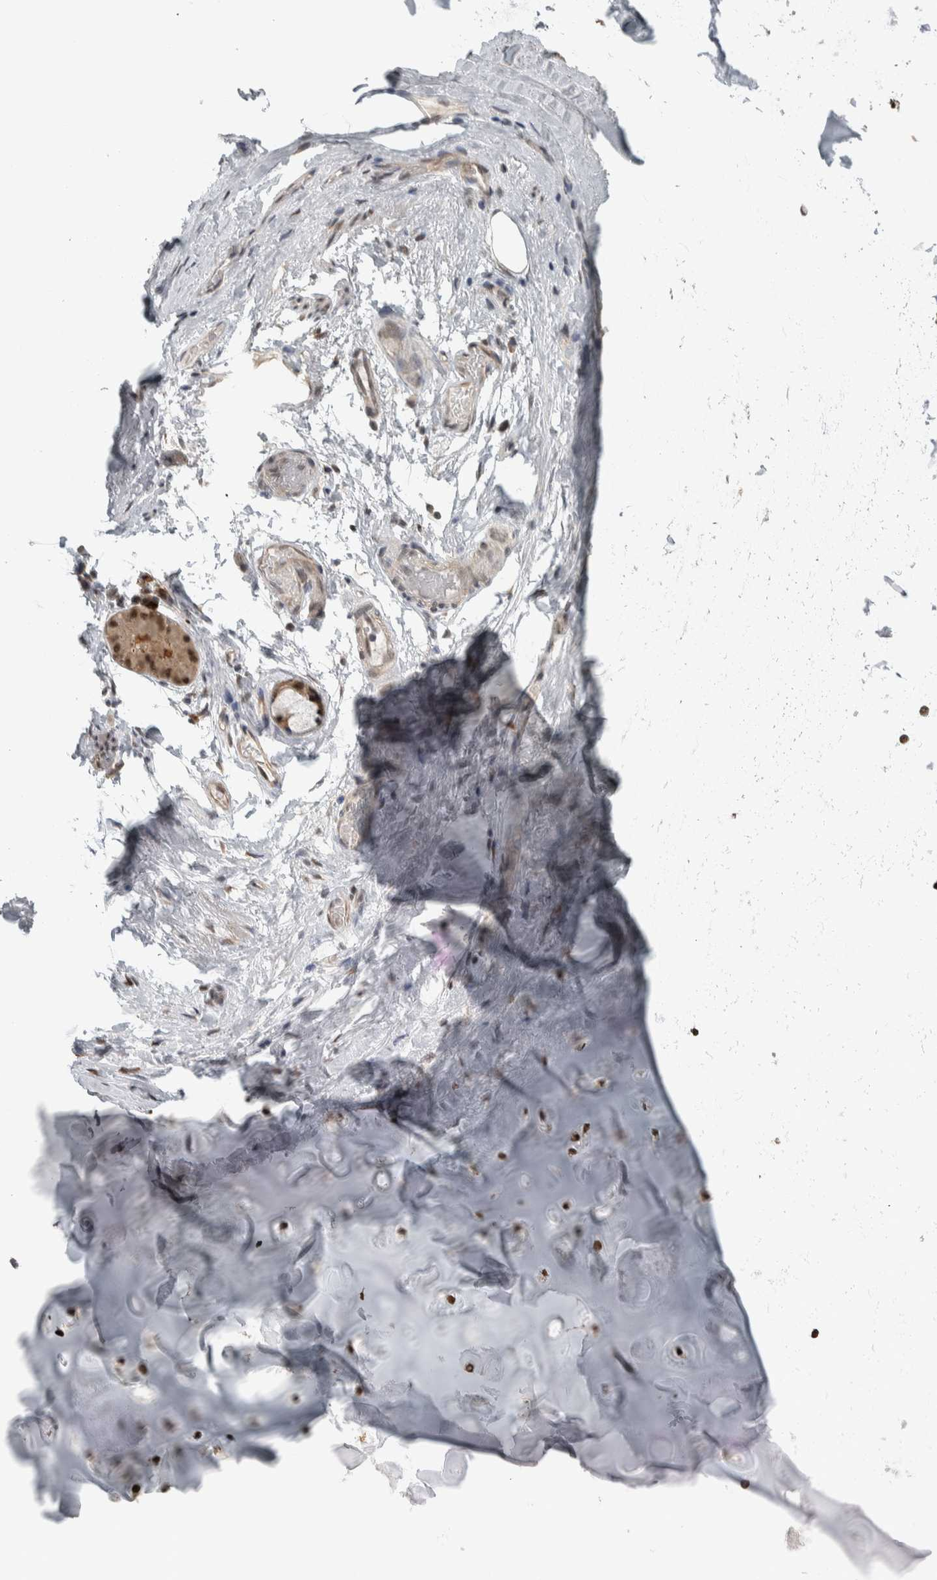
{"staining": {"intensity": "negative", "quantity": "none", "location": "none"}, "tissue": "adipose tissue", "cell_type": "Adipocytes", "image_type": "normal", "snomed": [{"axis": "morphology", "description": "Normal tissue, NOS"}, {"axis": "topography", "description": "Cartilage tissue"}, {"axis": "topography", "description": "Bronchus"}], "caption": "This is a micrograph of immunohistochemistry (IHC) staining of normal adipose tissue, which shows no expression in adipocytes. (DAB immunohistochemistry (IHC), high magnification).", "gene": "DDX42", "patient": {"sex": "female", "age": 73}}